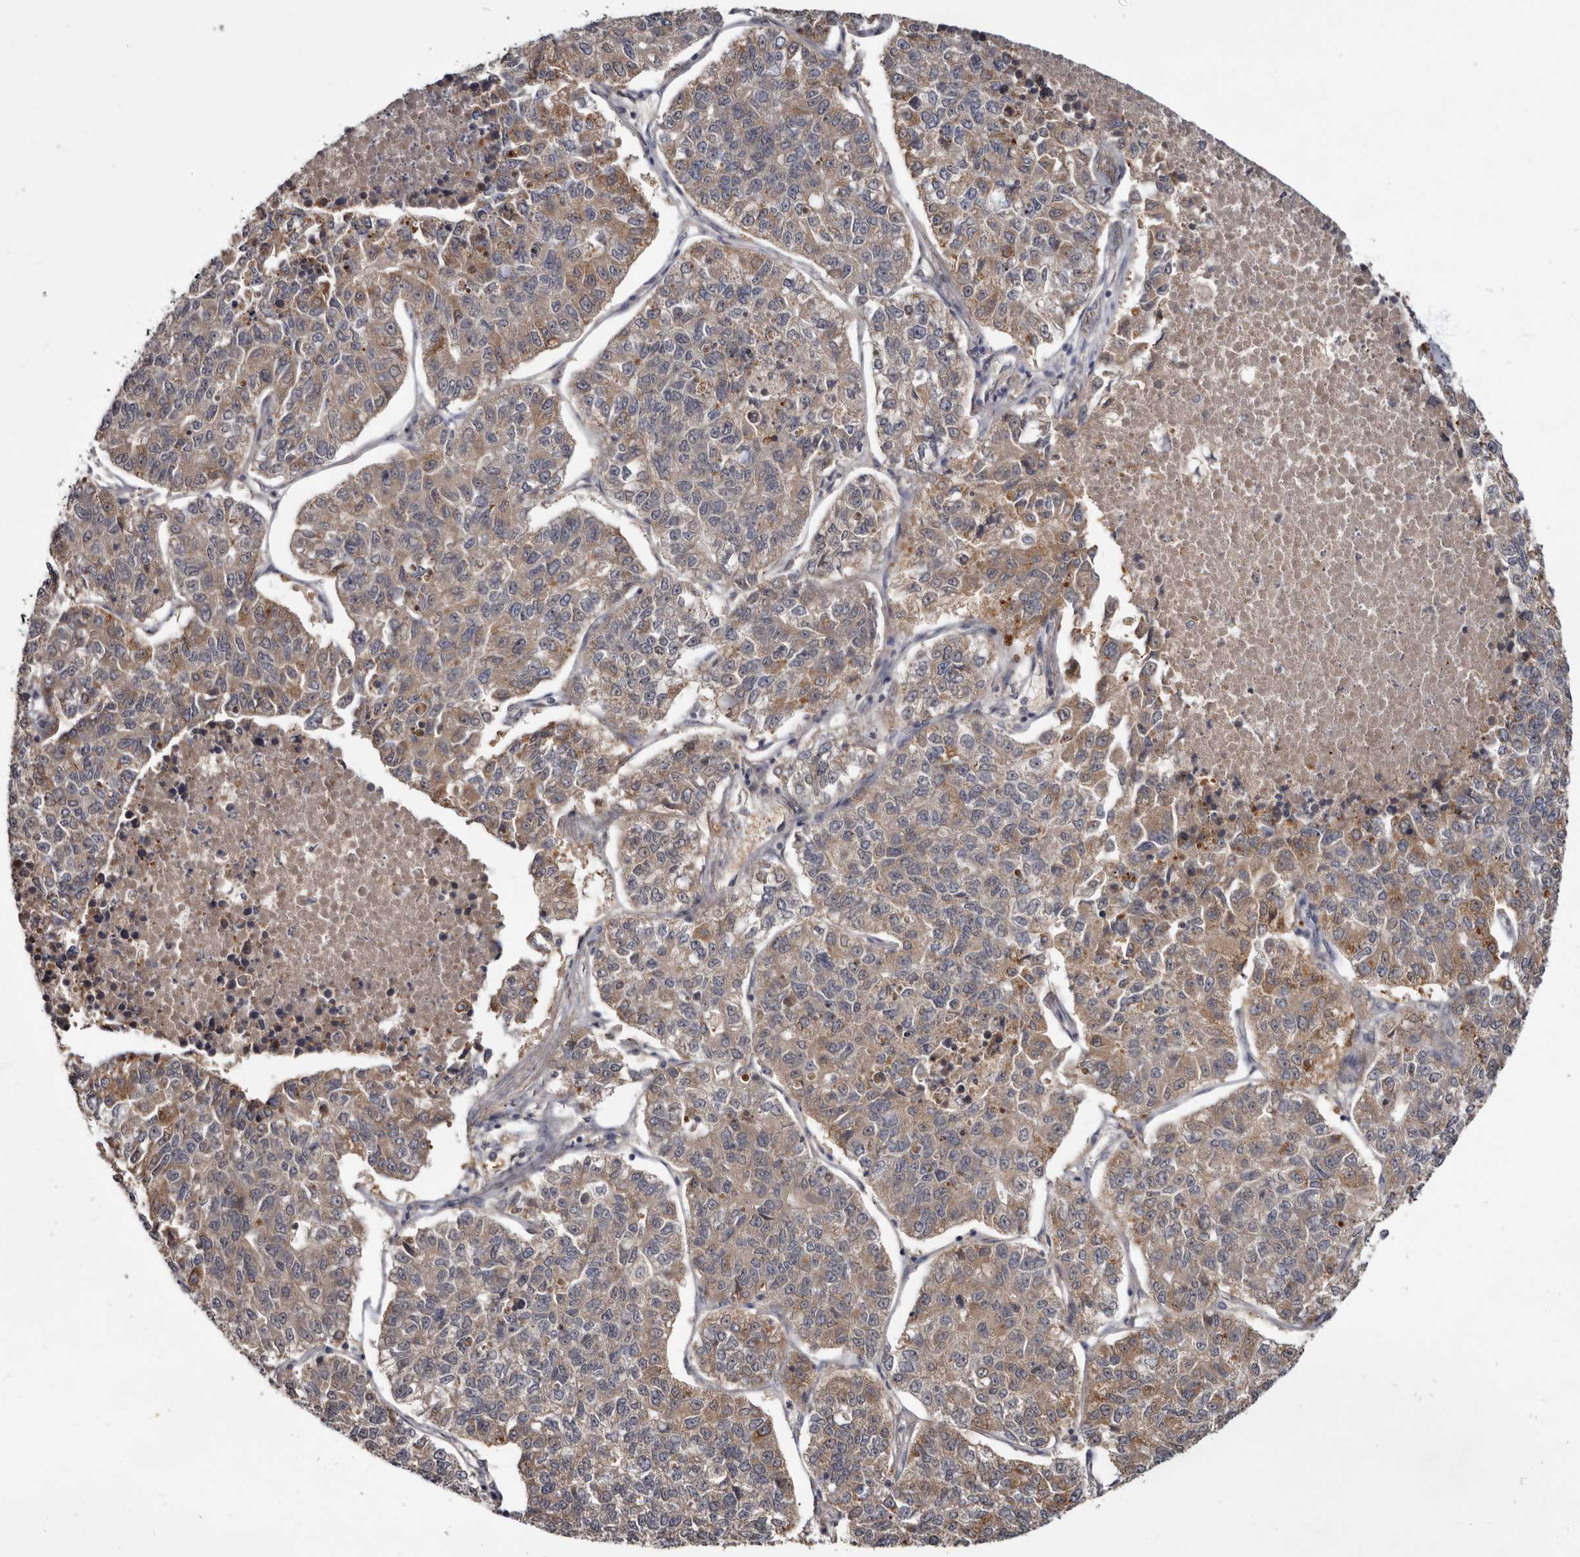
{"staining": {"intensity": "weak", "quantity": ">75%", "location": "cytoplasmic/membranous"}, "tissue": "lung cancer", "cell_type": "Tumor cells", "image_type": "cancer", "snomed": [{"axis": "morphology", "description": "Adenocarcinoma, NOS"}, {"axis": "topography", "description": "Lung"}], "caption": "A brown stain labels weak cytoplasmic/membranous staining of a protein in human lung cancer tumor cells. The staining was performed using DAB (3,3'-diaminobenzidine), with brown indicating positive protein expression. Nuclei are stained blue with hematoxylin.", "gene": "NENF", "patient": {"sex": "male", "age": 49}}